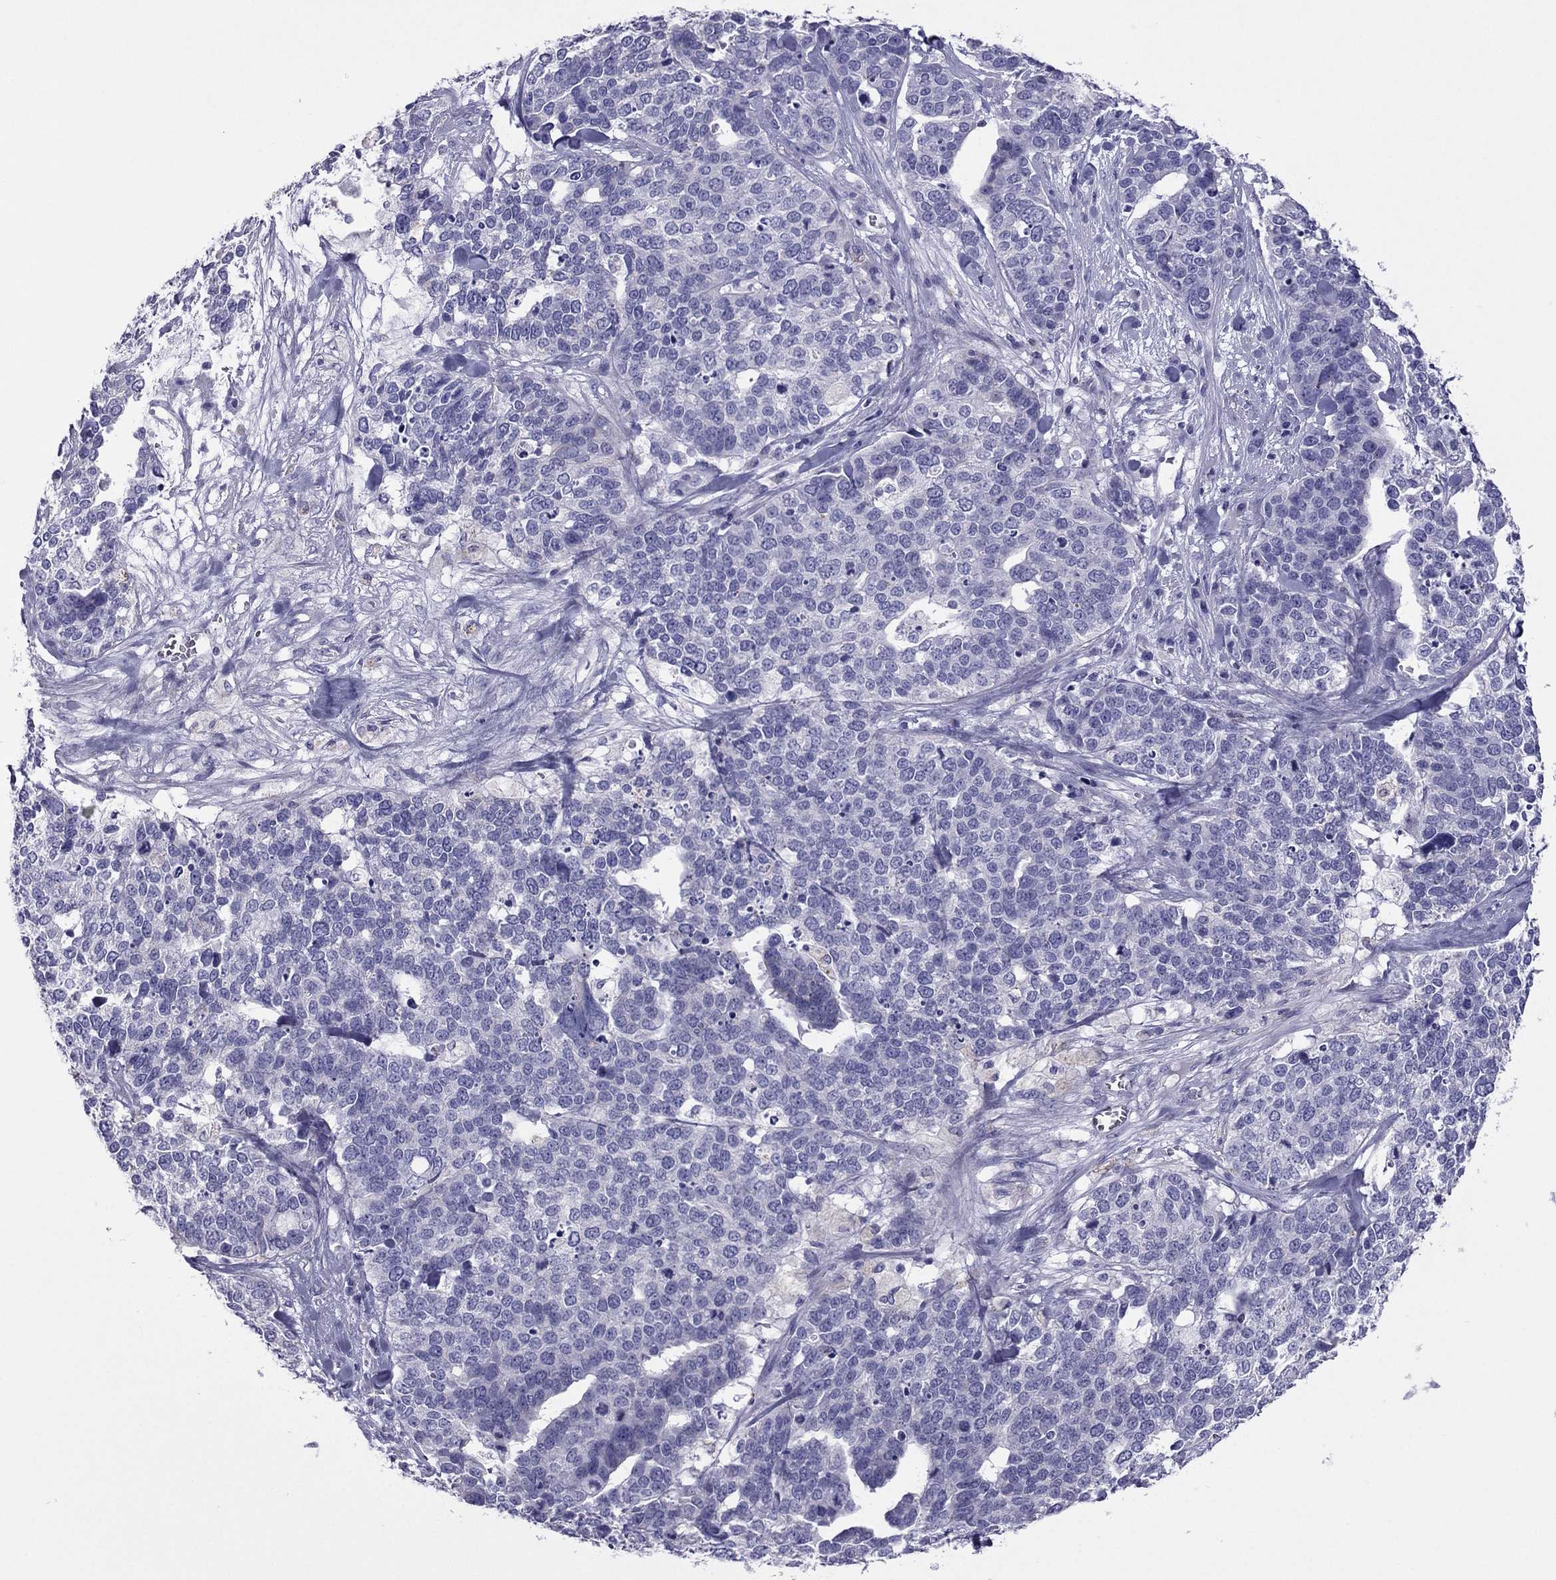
{"staining": {"intensity": "negative", "quantity": "none", "location": "none"}, "tissue": "ovarian cancer", "cell_type": "Tumor cells", "image_type": "cancer", "snomed": [{"axis": "morphology", "description": "Carcinoma, endometroid"}, {"axis": "topography", "description": "Ovary"}], "caption": "An immunohistochemistry histopathology image of ovarian endometroid carcinoma is shown. There is no staining in tumor cells of ovarian endometroid carcinoma.", "gene": "MAEL", "patient": {"sex": "female", "age": 65}}